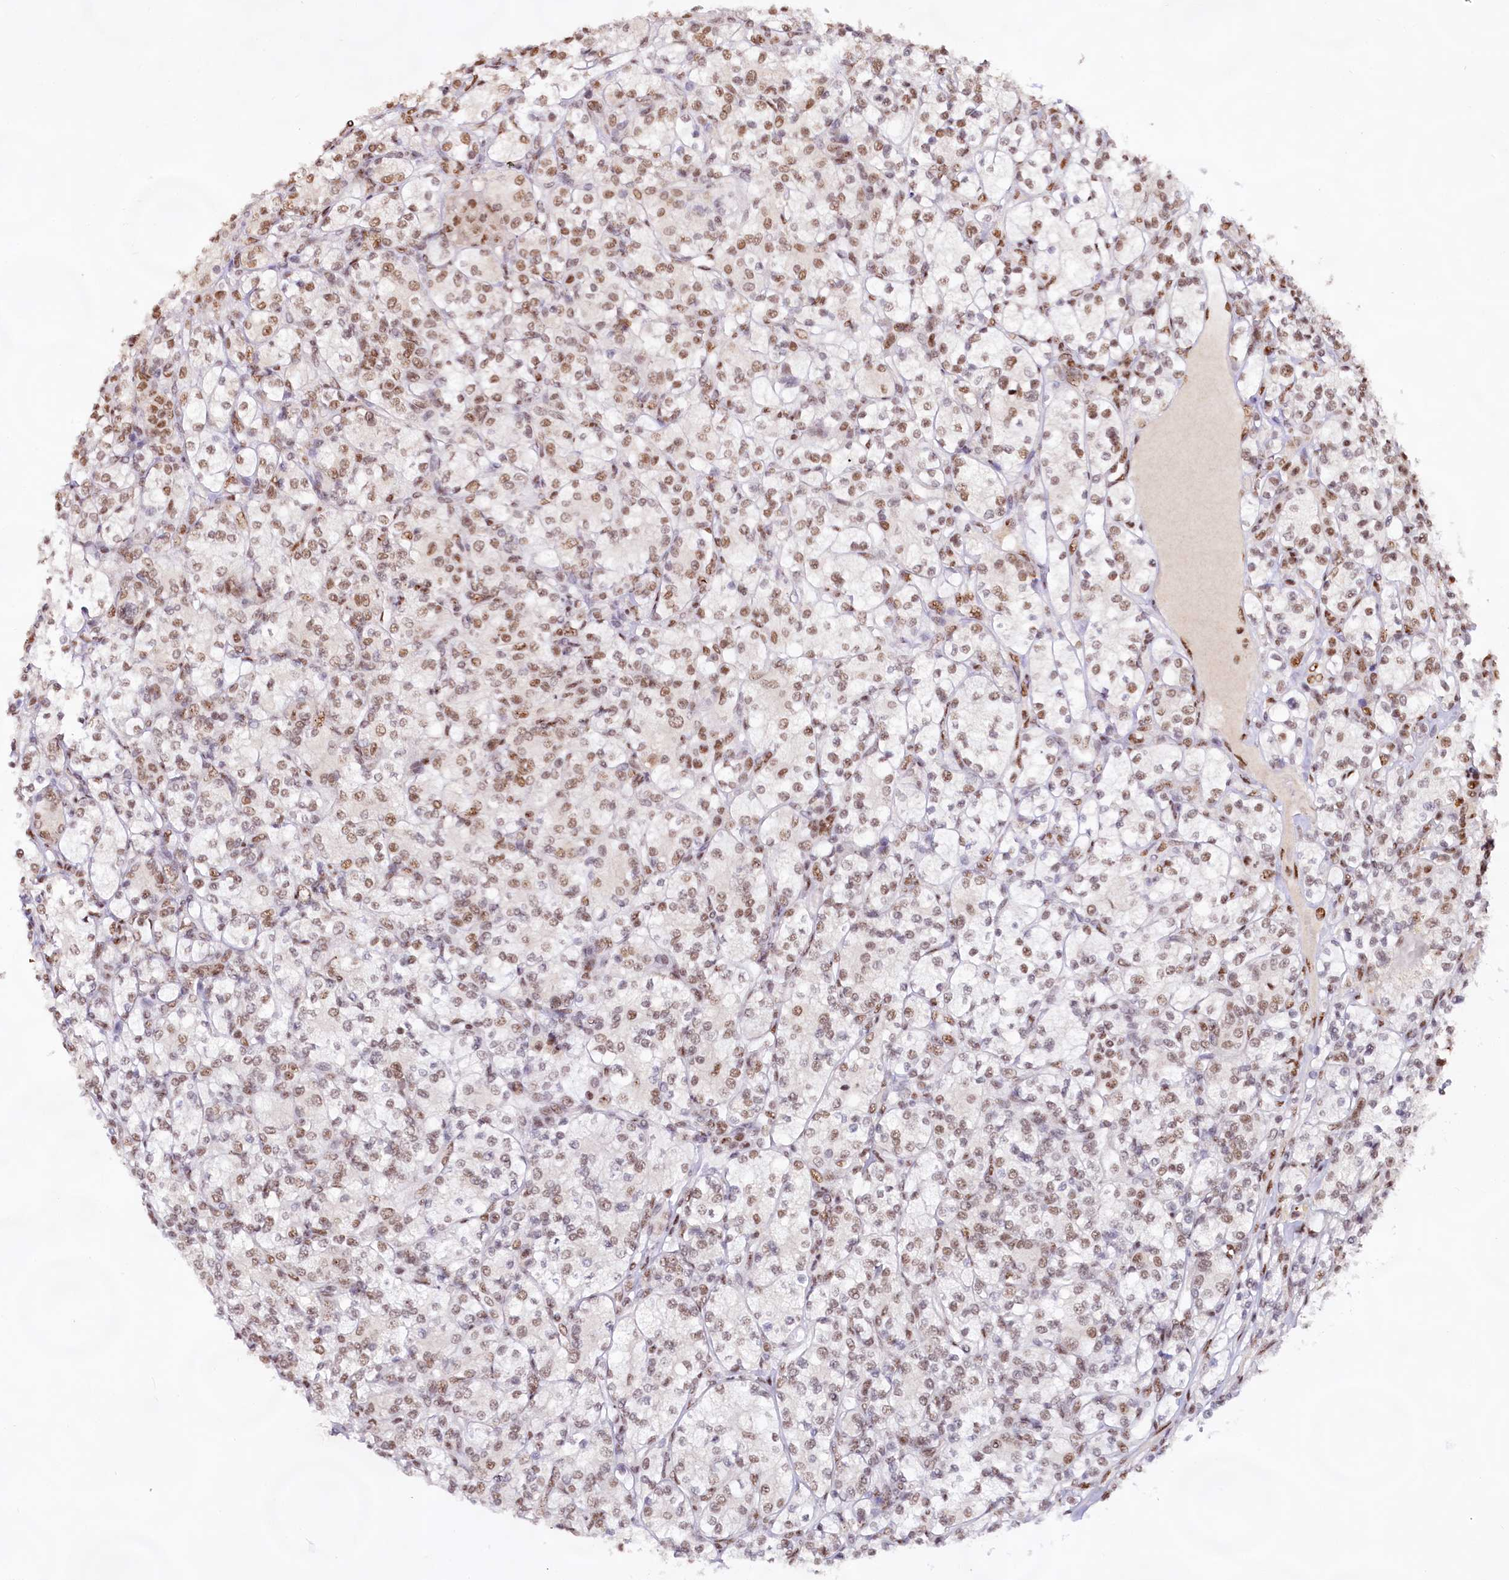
{"staining": {"intensity": "moderate", "quantity": ">75%", "location": "nuclear"}, "tissue": "renal cancer", "cell_type": "Tumor cells", "image_type": "cancer", "snomed": [{"axis": "morphology", "description": "Adenocarcinoma, NOS"}, {"axis": "topography", "description": "Kidney"}], "caption": "DAB (3,3'-diaminobenzidine) immunohistochemical staining of adenocarcinoma (renal) exhibits moderate nuclear protein staining in approximately >75% of tumor cells. The staining was performed using DAB (3,3'-diaminobenzidine) to visualize the protein expression in brown, while the nuclei were stained in blue with hematoxylin (Magnification: 20x).", "gene": "HIRA", "patient": {"sex": "male", "age": 77}}